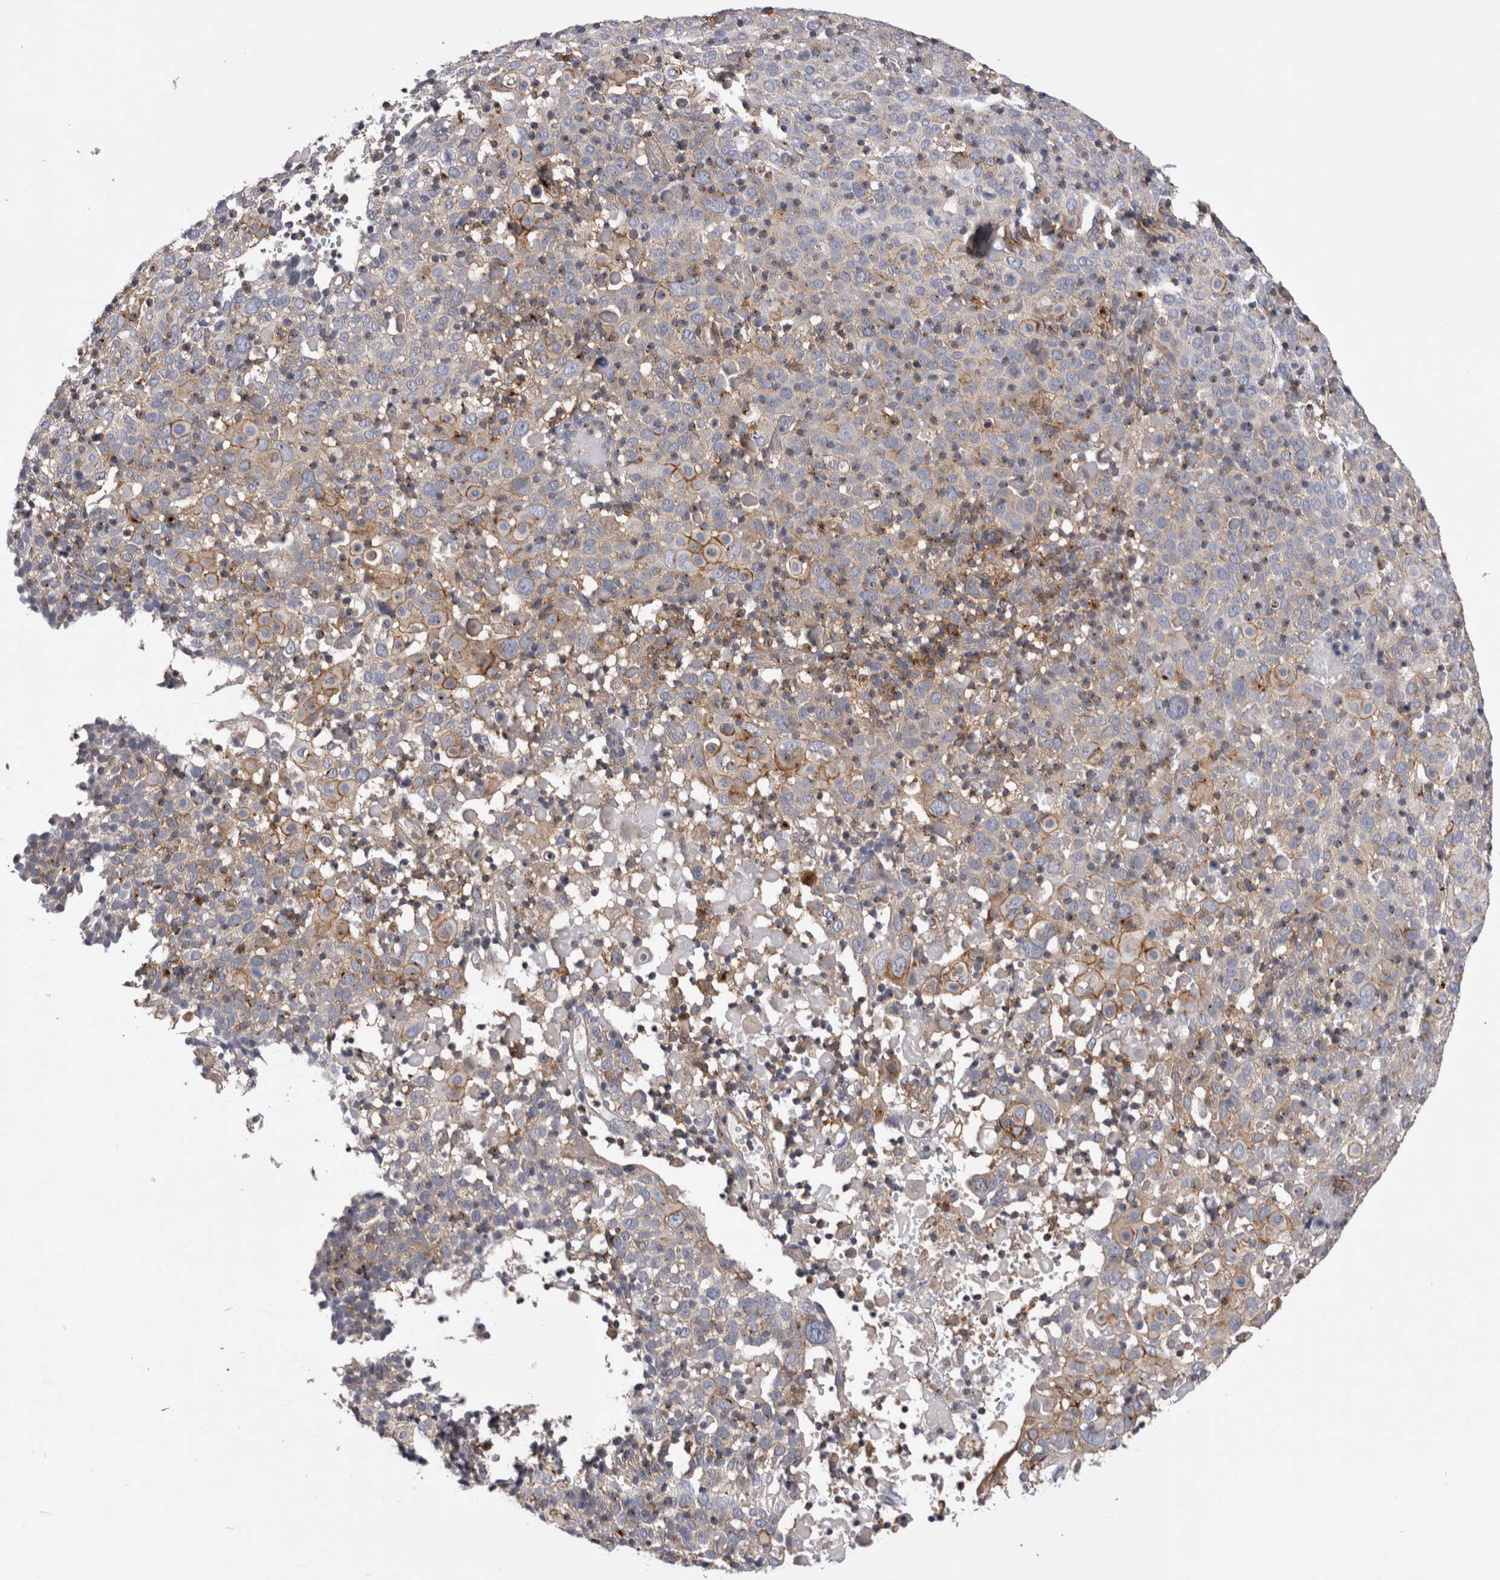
{"staining": {"intensity": "moderate", "quantity": "25%-75%", "location": "cytoplasmic/membranous"}, "tissue": "cervical cancer", "cell_type": "Tumor cells", "image_type": "cancer", "snomed": [{"axis": "morphology", "description": "Squamous cell carcinoma, NOS"}, {"axis": "topography", "description": "Cervix"}], "caption": "IHC photomicrograph of human cervical cancer (squamous cell carcinoma) stained for a protein (brown), which shows medium levels of moderate cytoplasmic/membranous staining in about 25%-75% of tumor cells.", "gene": "RAB11FIP1", "patient": {"sex": "female", "age": 74}}